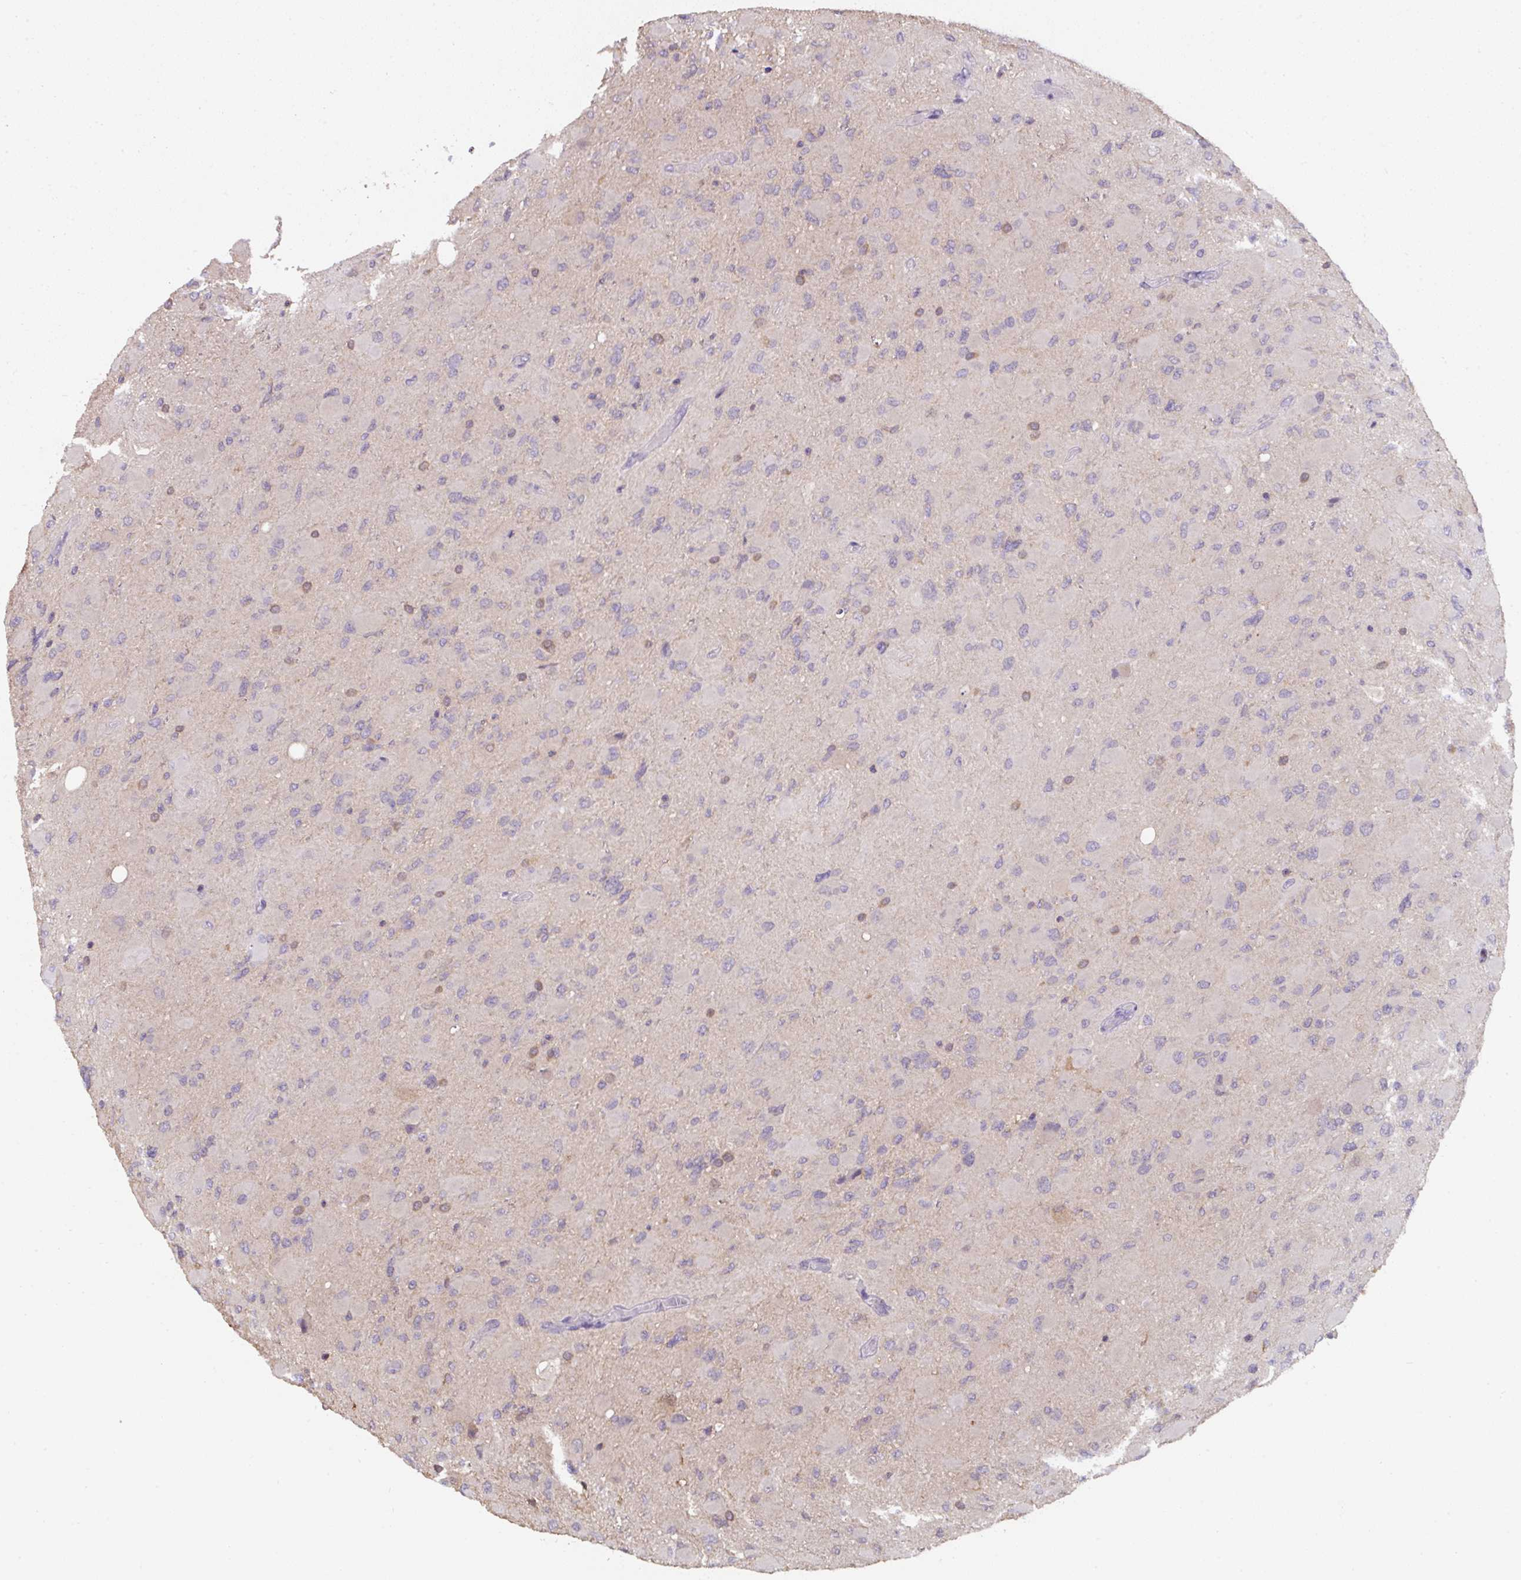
{"staining": {"intensity": "negative", "quantity": "none", "location": "none"}, "tissue": "glioma", "cell_type": "Tumor cells", "image_type": "cancer", "snomed": [{"axis": "morphology", "description": "Glioma, malignant, High grade"}, {"axis": "topography", "description": "Cerebral cortex"}], "caption": "There is no significant positivity in tumor cells of high-grade glioma (malignant).", "gene": "ST13", "patient": {"sex": "female", "age": 36}}